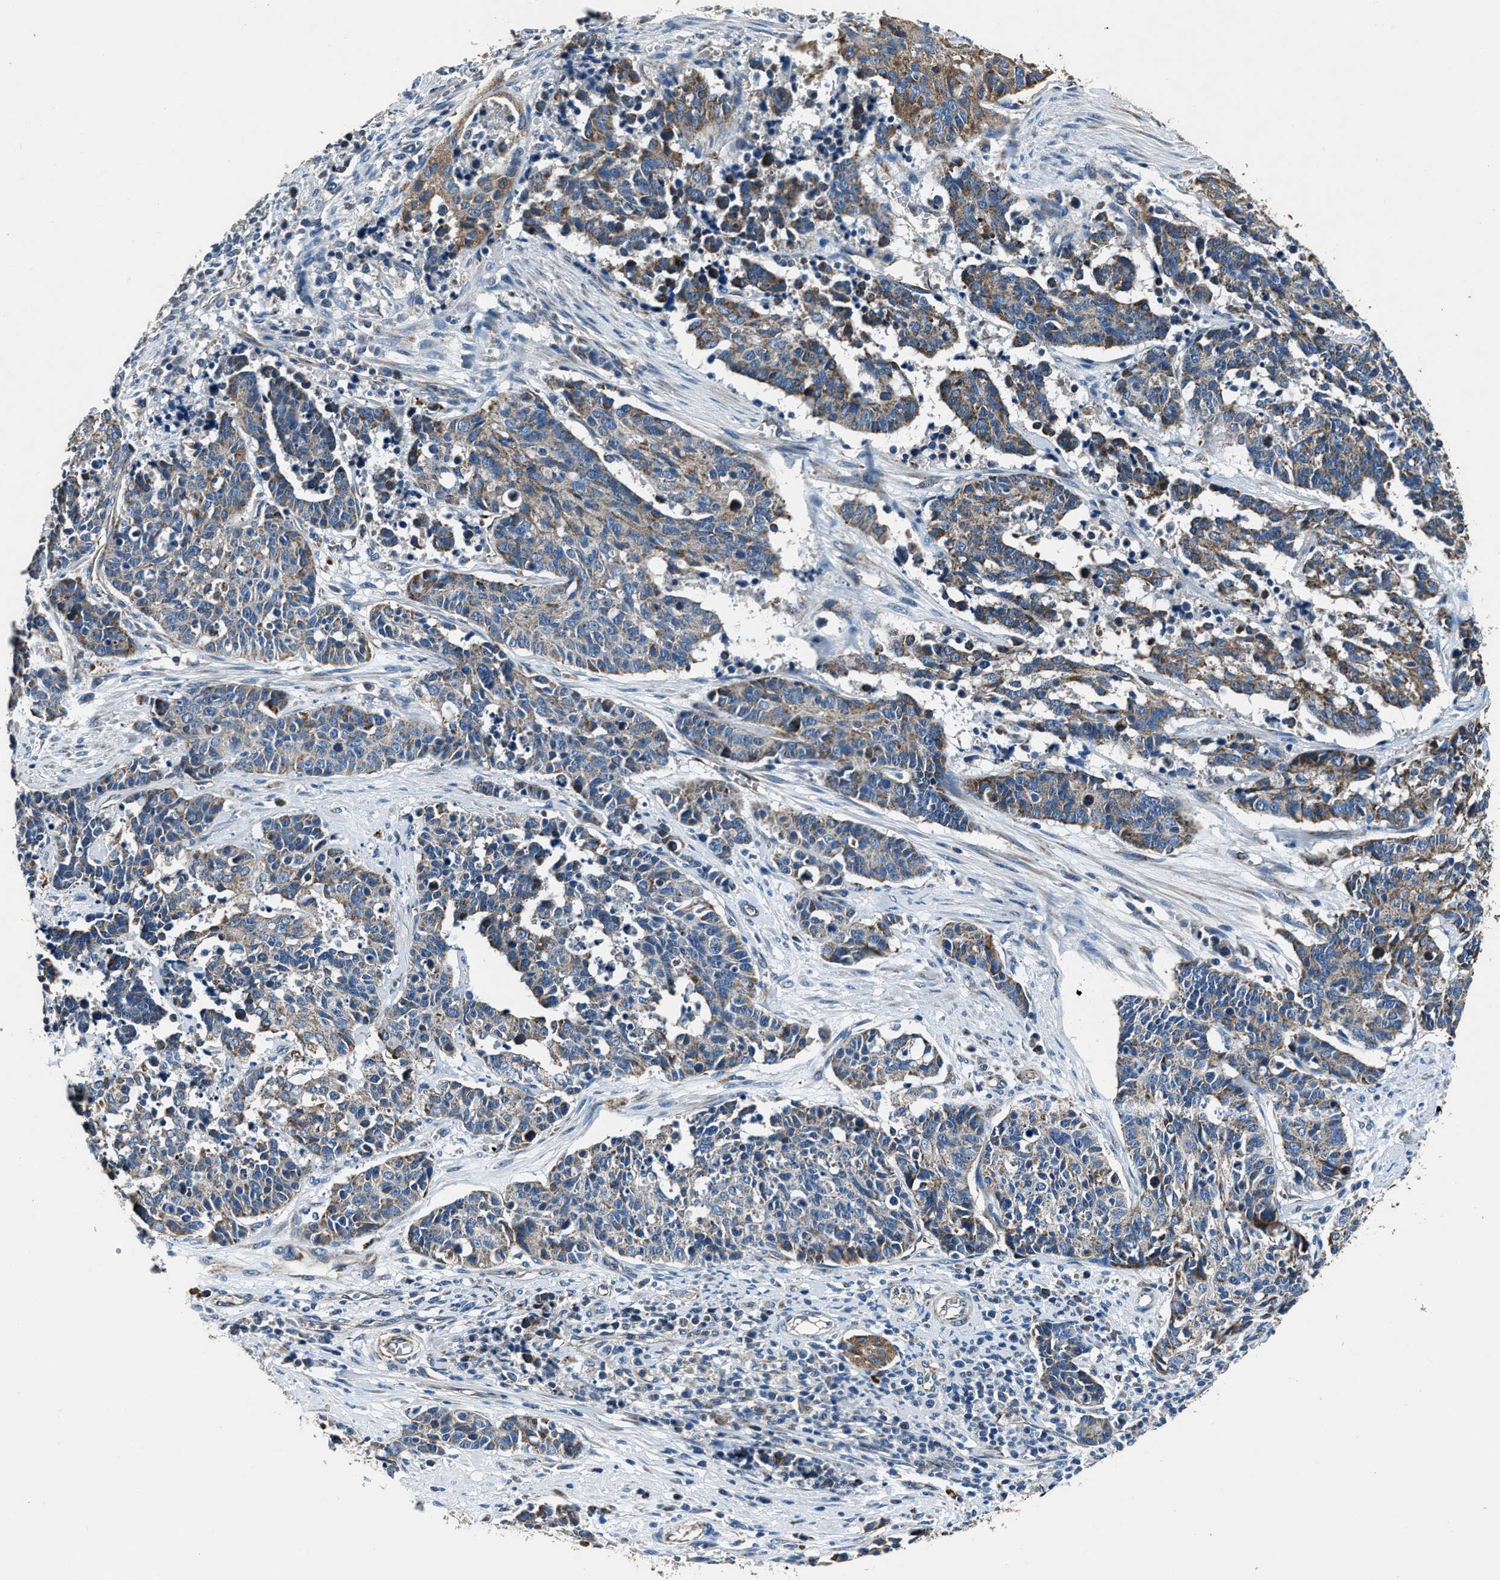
{"staining": {"intensity": "moderate", "quantity": ">75%", "location": "cytoplasmic/membranous"}, "tissue": "cervical cancer", "cell_type": "Tumor cells", "image_type": "cancer", "snomed": [{"axis": "morphology", "description": "Squamous cell carcinoma, NOS"}, {"axis": "topography", "description": "Cervix"}], "caption": "Cervical cancer stained with a brown dye reveals moderate cytoplasmic/membranous positive expression in about >75% of tumor cells.", "gene": "OGDH", "patient": {"sex": "female", "age": 35}}